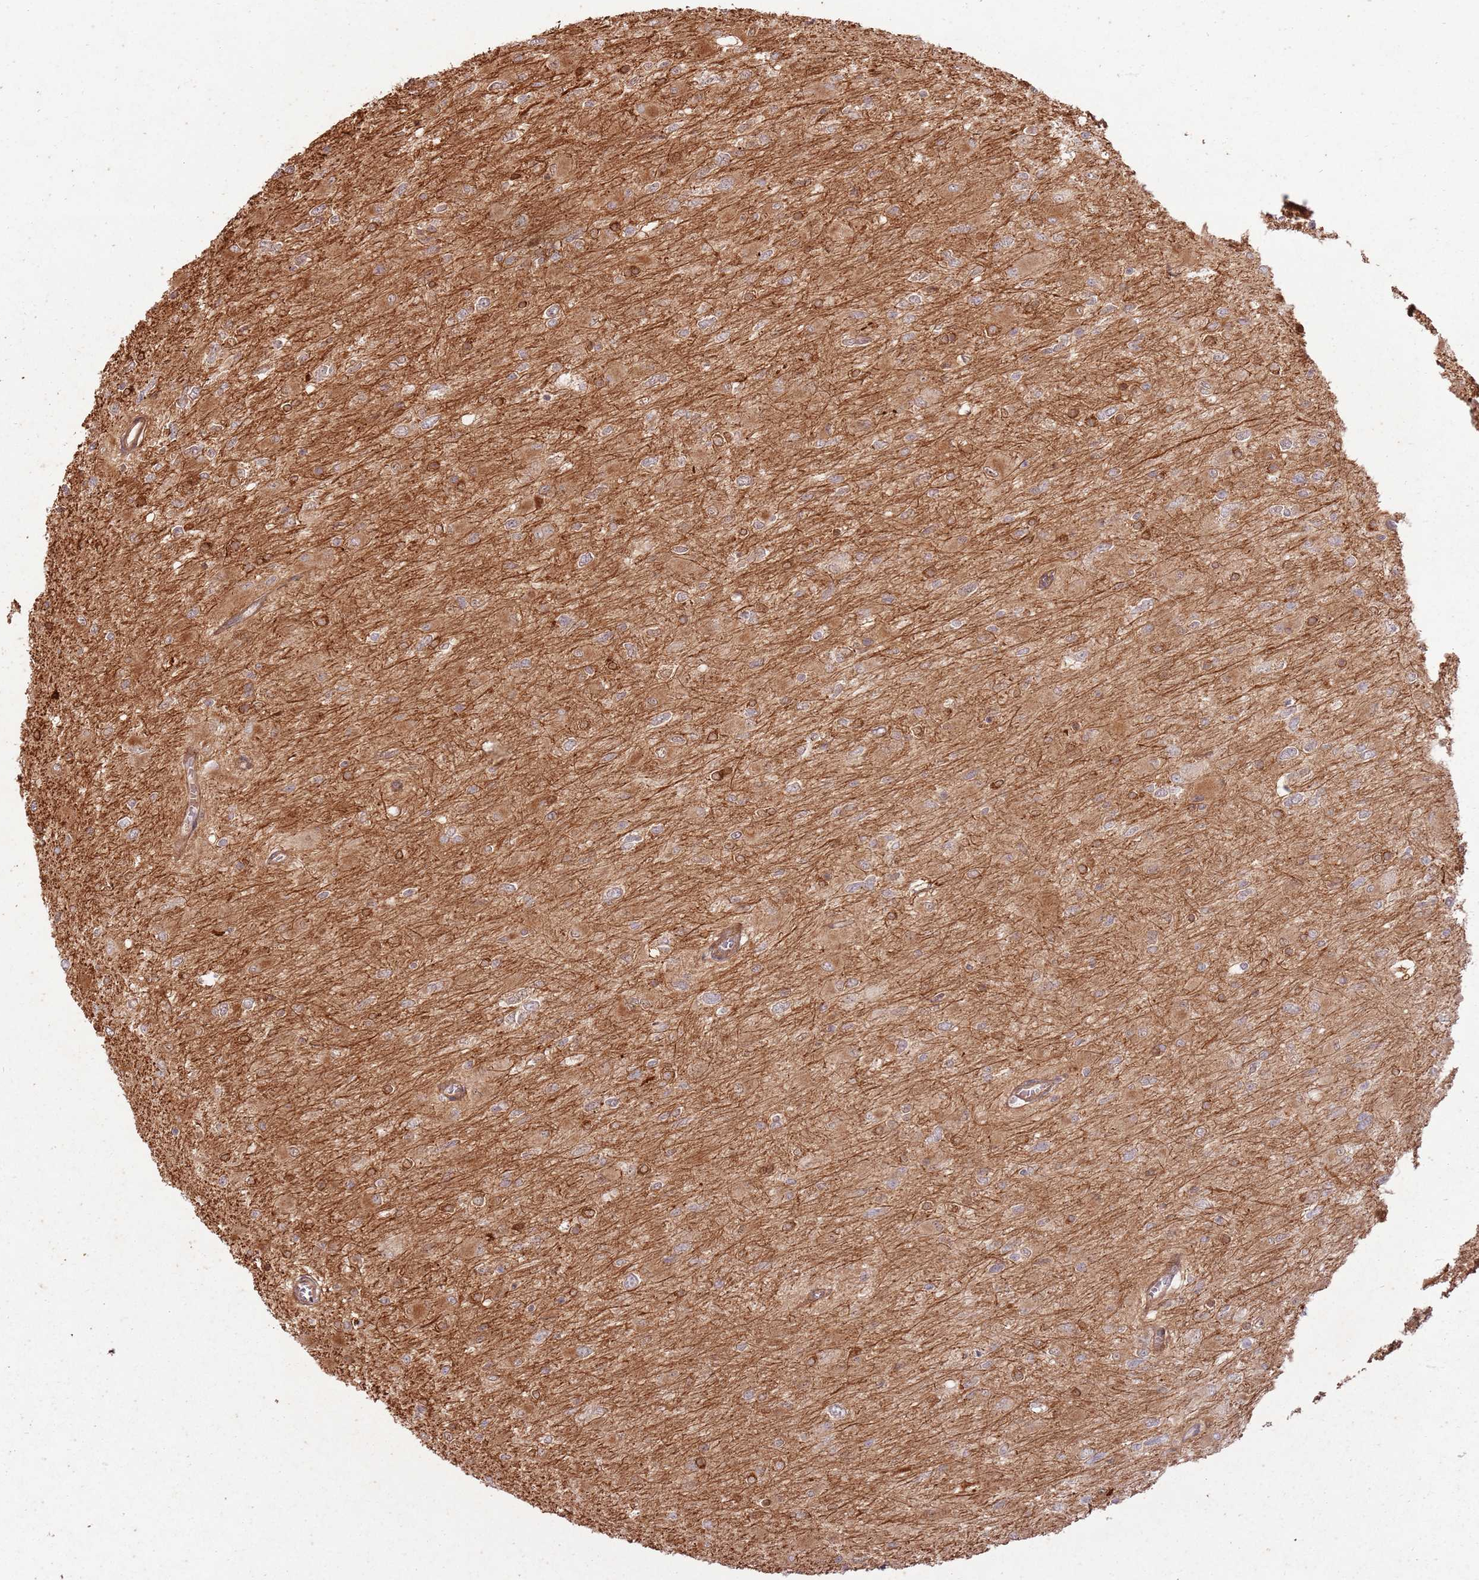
{"staining": {"intensity": "moderate", "quantity": ">75%", "location": "cytoplasmic/membranous,nuclear"}, "tissue": "glioma", "cell_type": "Tumor cells", "image_type": "cancer", "snomed": [{"axis": "morphology", "description": "Glioma, malignant, High grade"}, {"axis": "topography", "description": "Cerebral cortex"}], "caption": "Immunohistochemical staining of human glioma displays medium levels of moderate cytoplasmic/membranous and nuclear protein positivity in about >75% of tumor cells.", "gene": "ZNF623", "patient": {"sex": "female", "age": 36}}